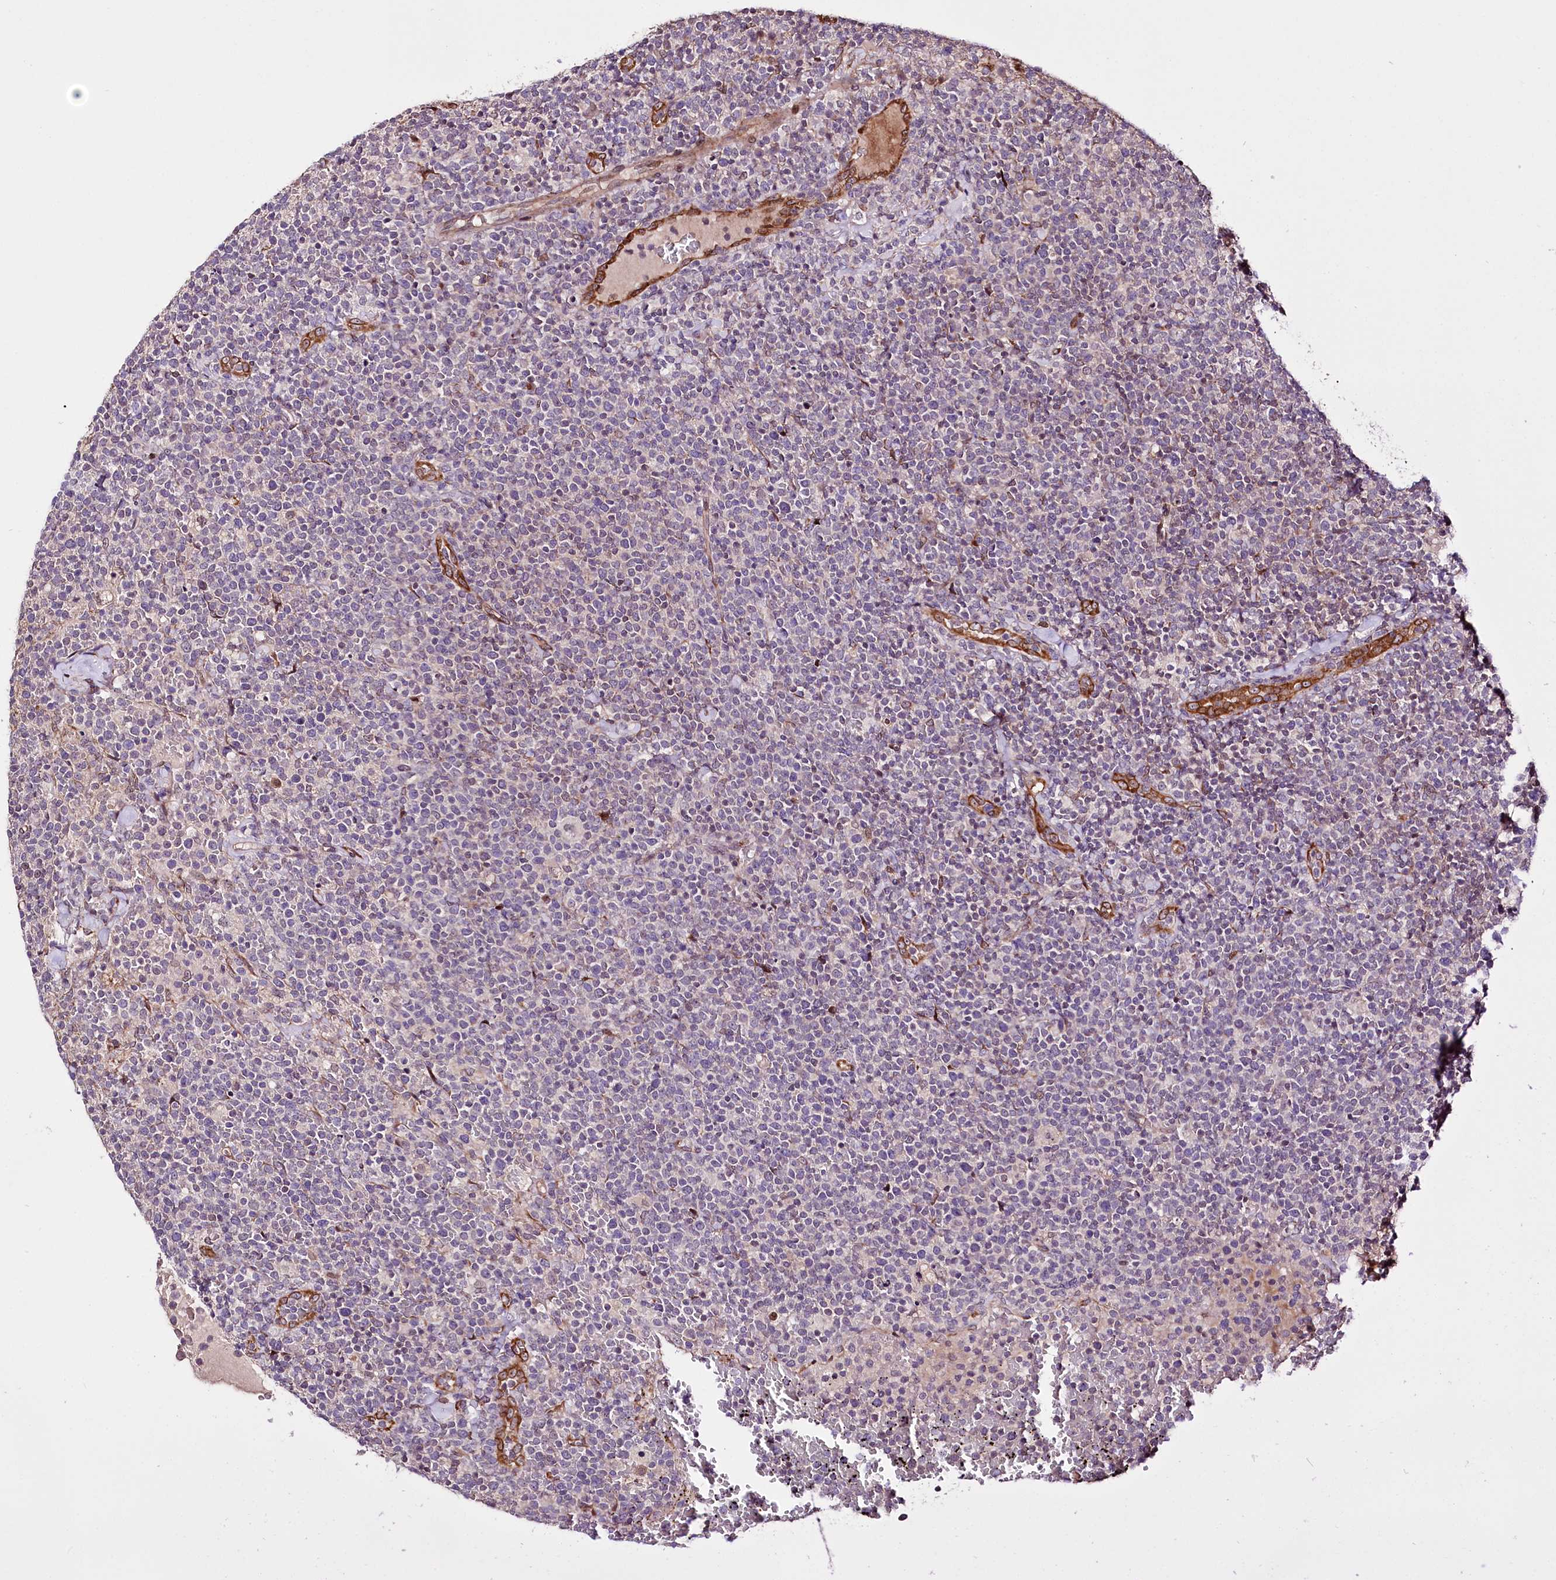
{"staining": {"intensity": "negative", "quantity": "none", "location": "none"}, "tissue": "lymphoma", "cell_type": "Tumor cells", "image_type": "cancer", "snomed": [{"axis": "morphology", "description": "Malignant lymphoma, non-Hodgkin's type, High grade"}, {"axis": "topography", "description": "Lymph node"}], "caption": "DAB immunohistochemical staining of human lymphoma shows no significant staining in tumor cells.", "gene": "CUTC", "patient": {"sex": "male", "age": 61}}